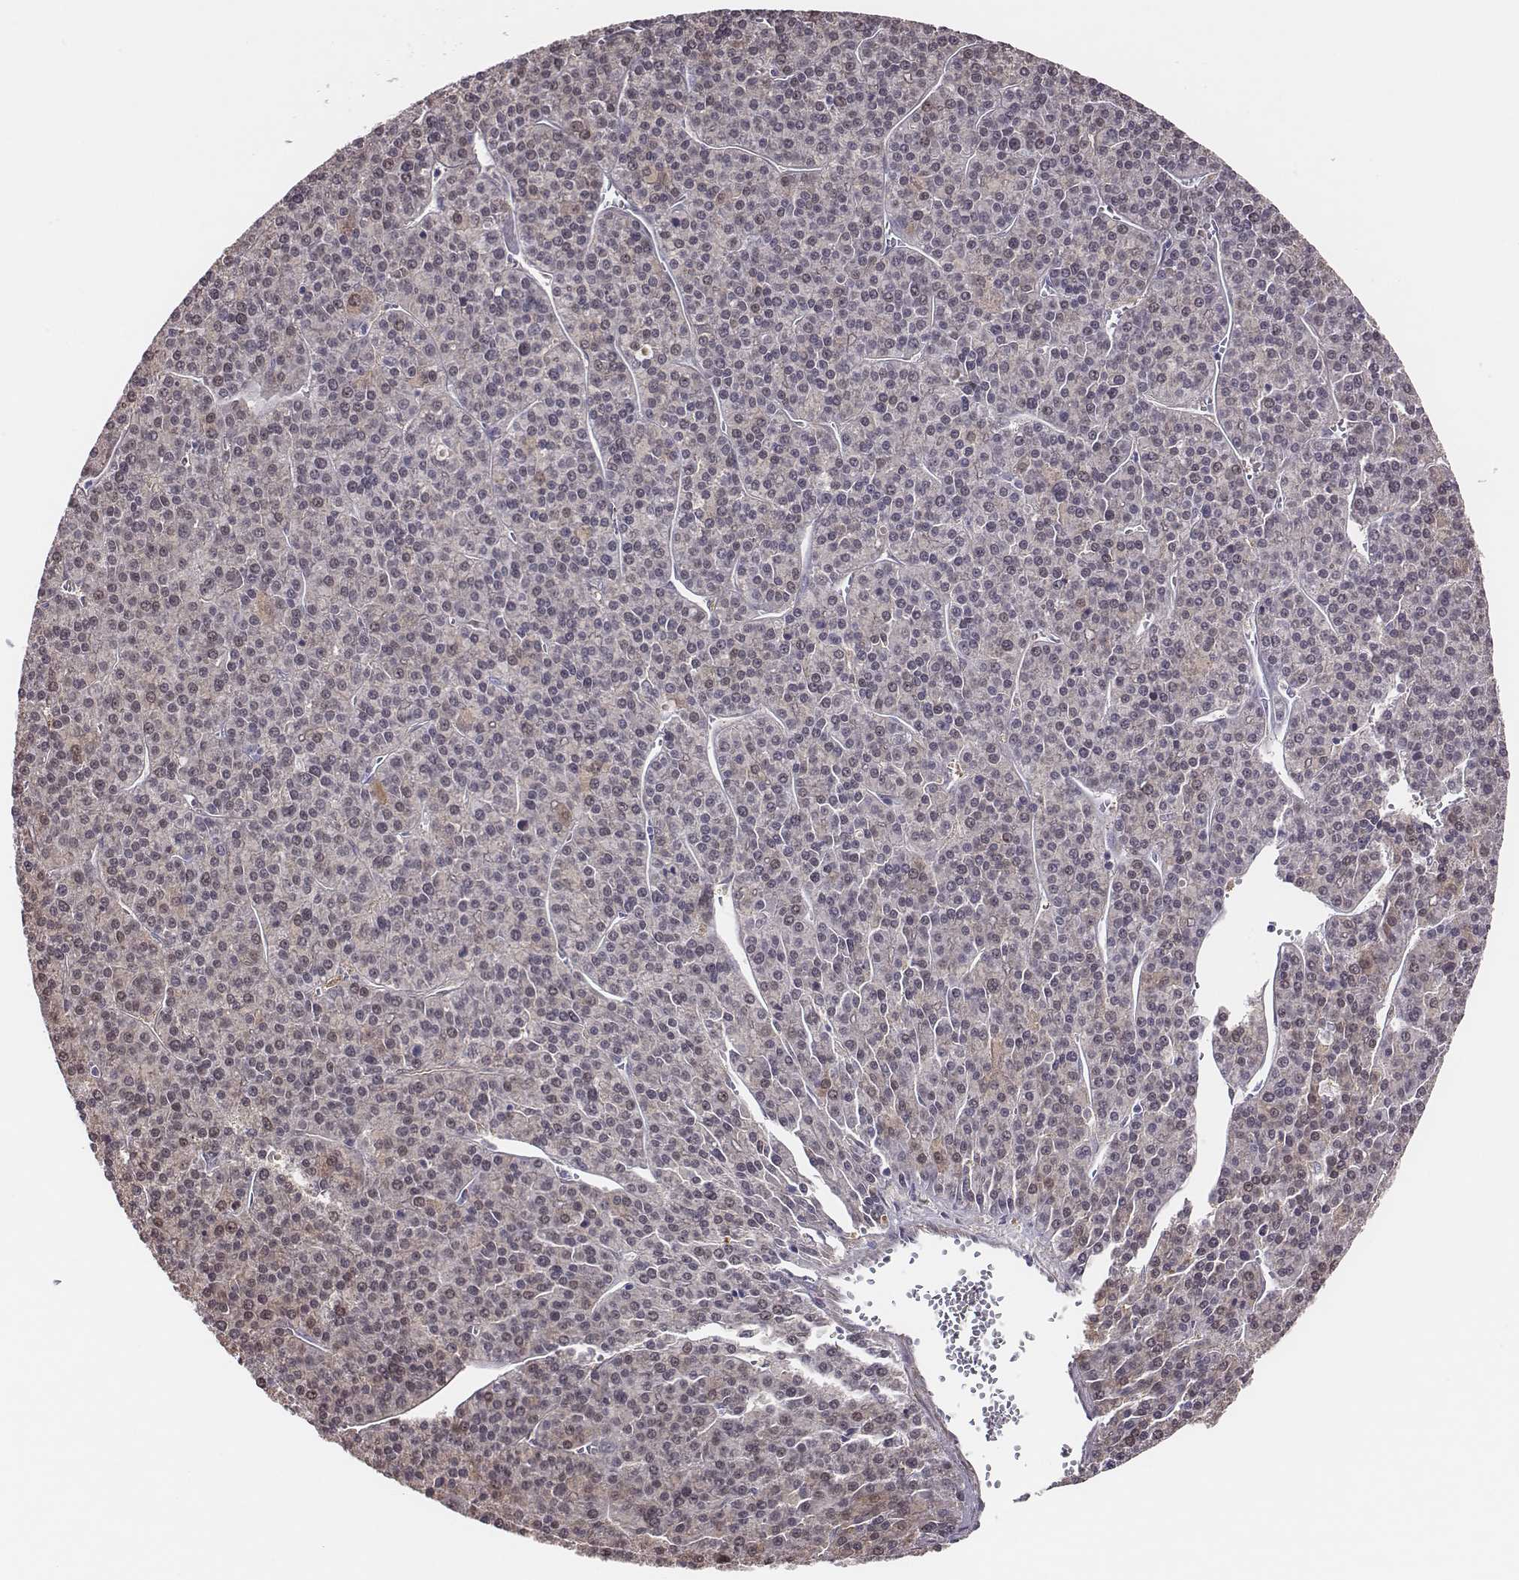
{"staining": {"intensity": "negative", "quantity": "none", "location": "none"}, "tissue": "liver cancer", "cell_type": "Tumor cells", "image_type": "cancer", "snomed": [{"axis": "morphology", "description": "Carcinoma, Hepatocellular, NOS"}, {"axis": "topography", "description": "Liver"}], "caption": "DAB immunohistochemical staining of liver hepatocellular carcinoma reveals no significant positivity in tumor cells.", "gene": "SCML2", "patient": {"sex": "female", "age": 58}}